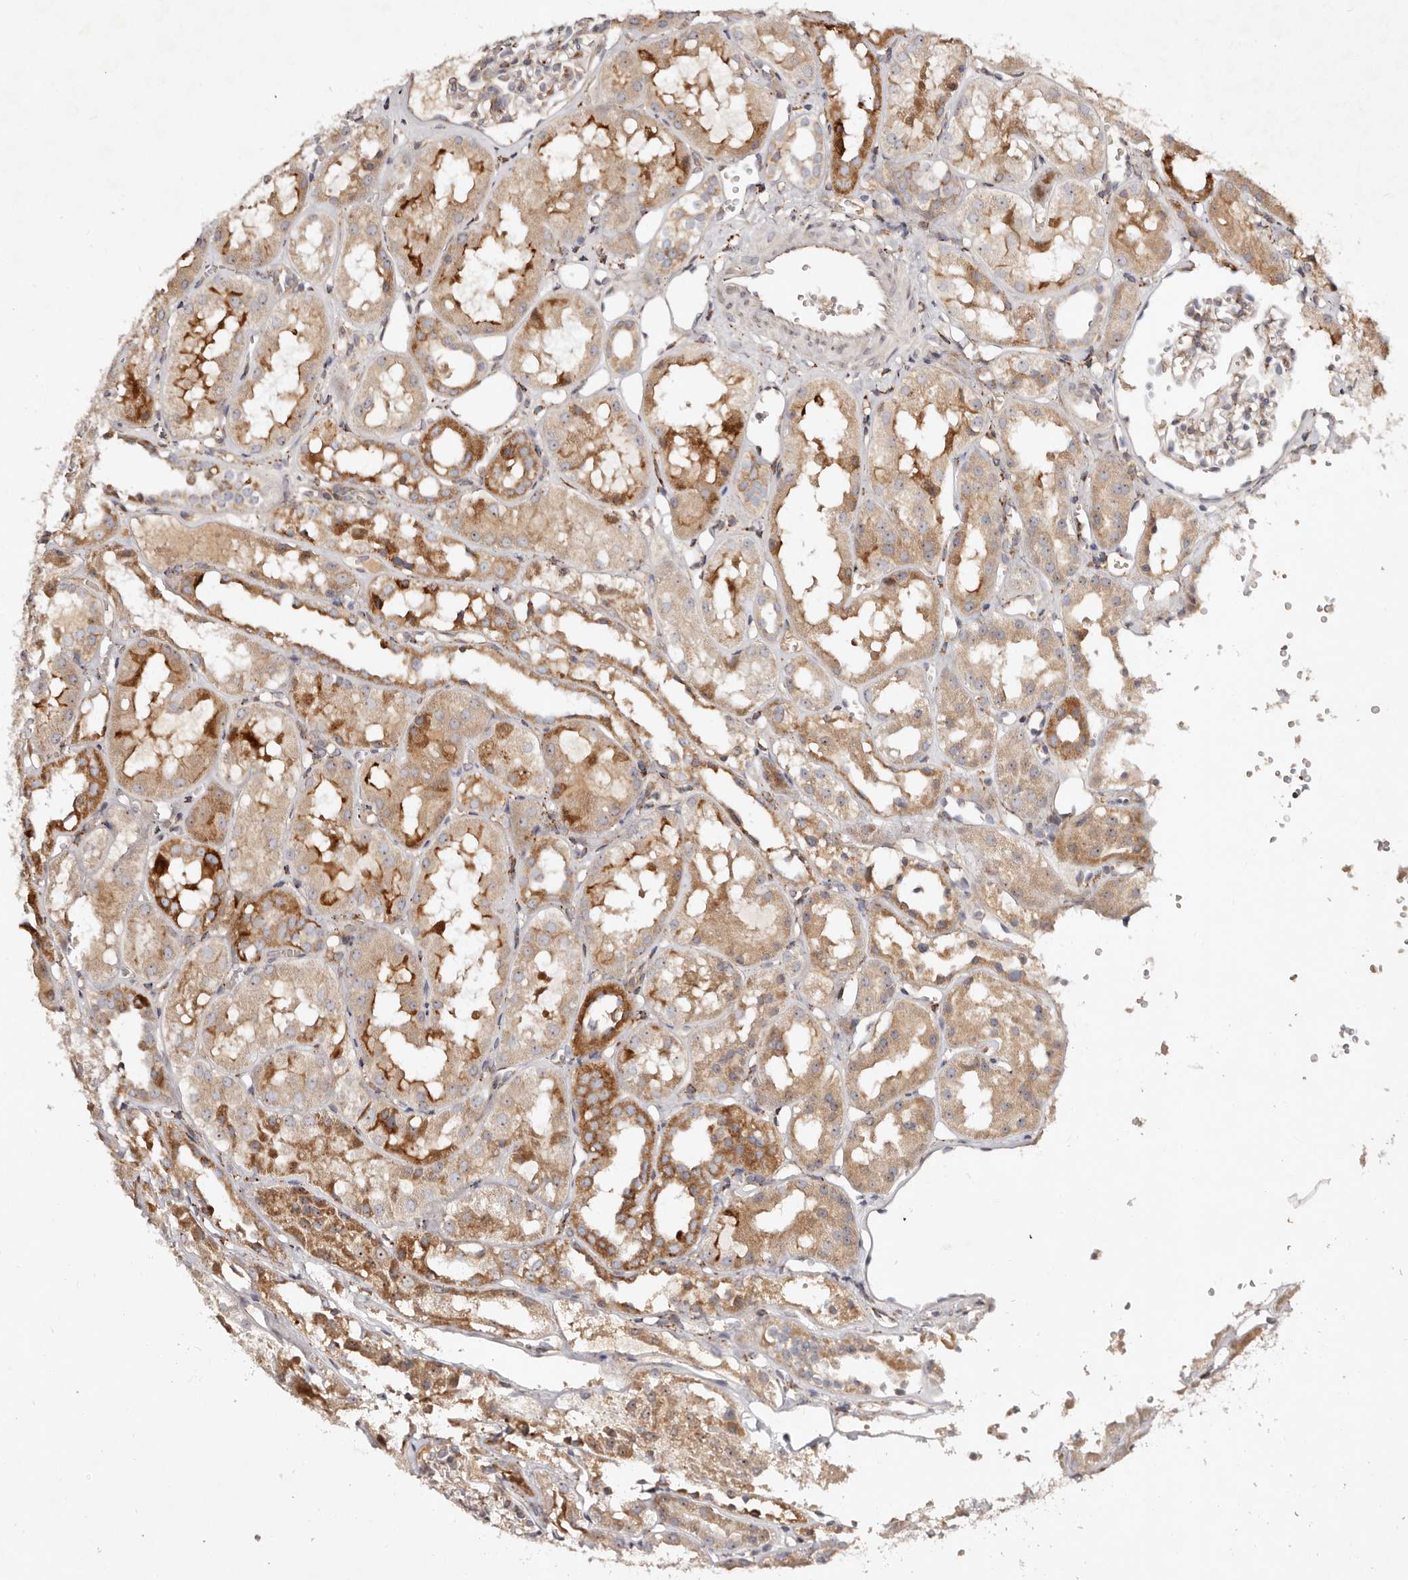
{"staining": {"intensity": "moderate", "quantity": "<25%", "location": "cytoplasmic/membranous"}, "tissue": "kidney", "cell_type": "Cells in glomeruli", "image_type": "normal", "snomed": [{"axis": "morphology", "description": "Normal tissue, NOS"}, {"axis": "topography", "description": "Kidney"}], "caption": "Kidney stained for a protein (brown) demonstrates moderate cytoplasmic/membranous positive expression in approximately <25% of cells in glomeruli.", "gene": "SERPINH1", "patient": {"sex": "male", "age": 16}}